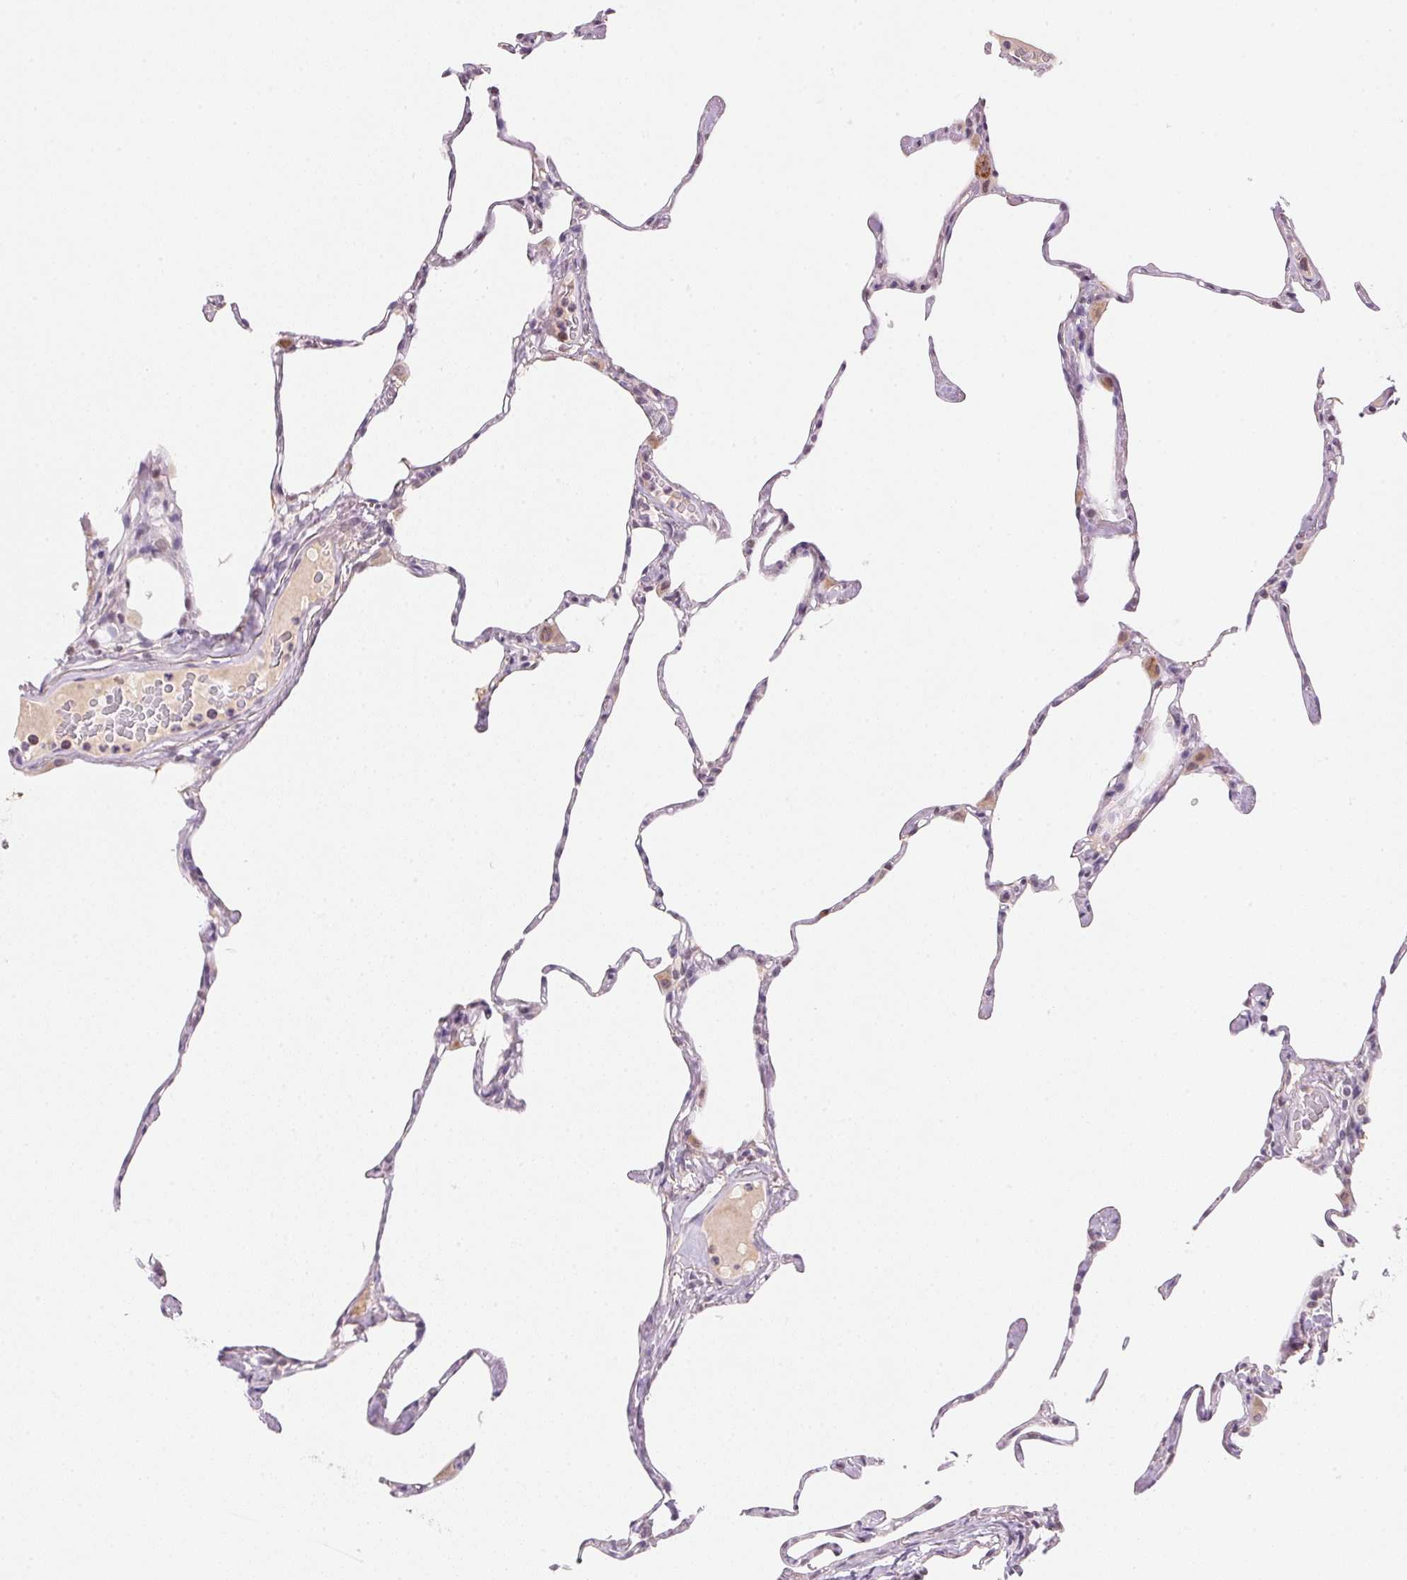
{"staining": {"intensity": "negative", "quantity": "none", "location": "none"}, "tissue": "lung", "cell_type": "Alveolar cells", "image_type": "normal", "snomed": [{"axis": "morphology", "description": "Normal tissue, NOS"}, {"axis": "topography", "description": "Lung"}], "caption": "Immunohistochemistry of unremarkable human lung reveals no staining in alveolar cells. Nuclei are stained in blue.", "gene": "FNDC4", "patient": {"sex": "male", "age": 65}}